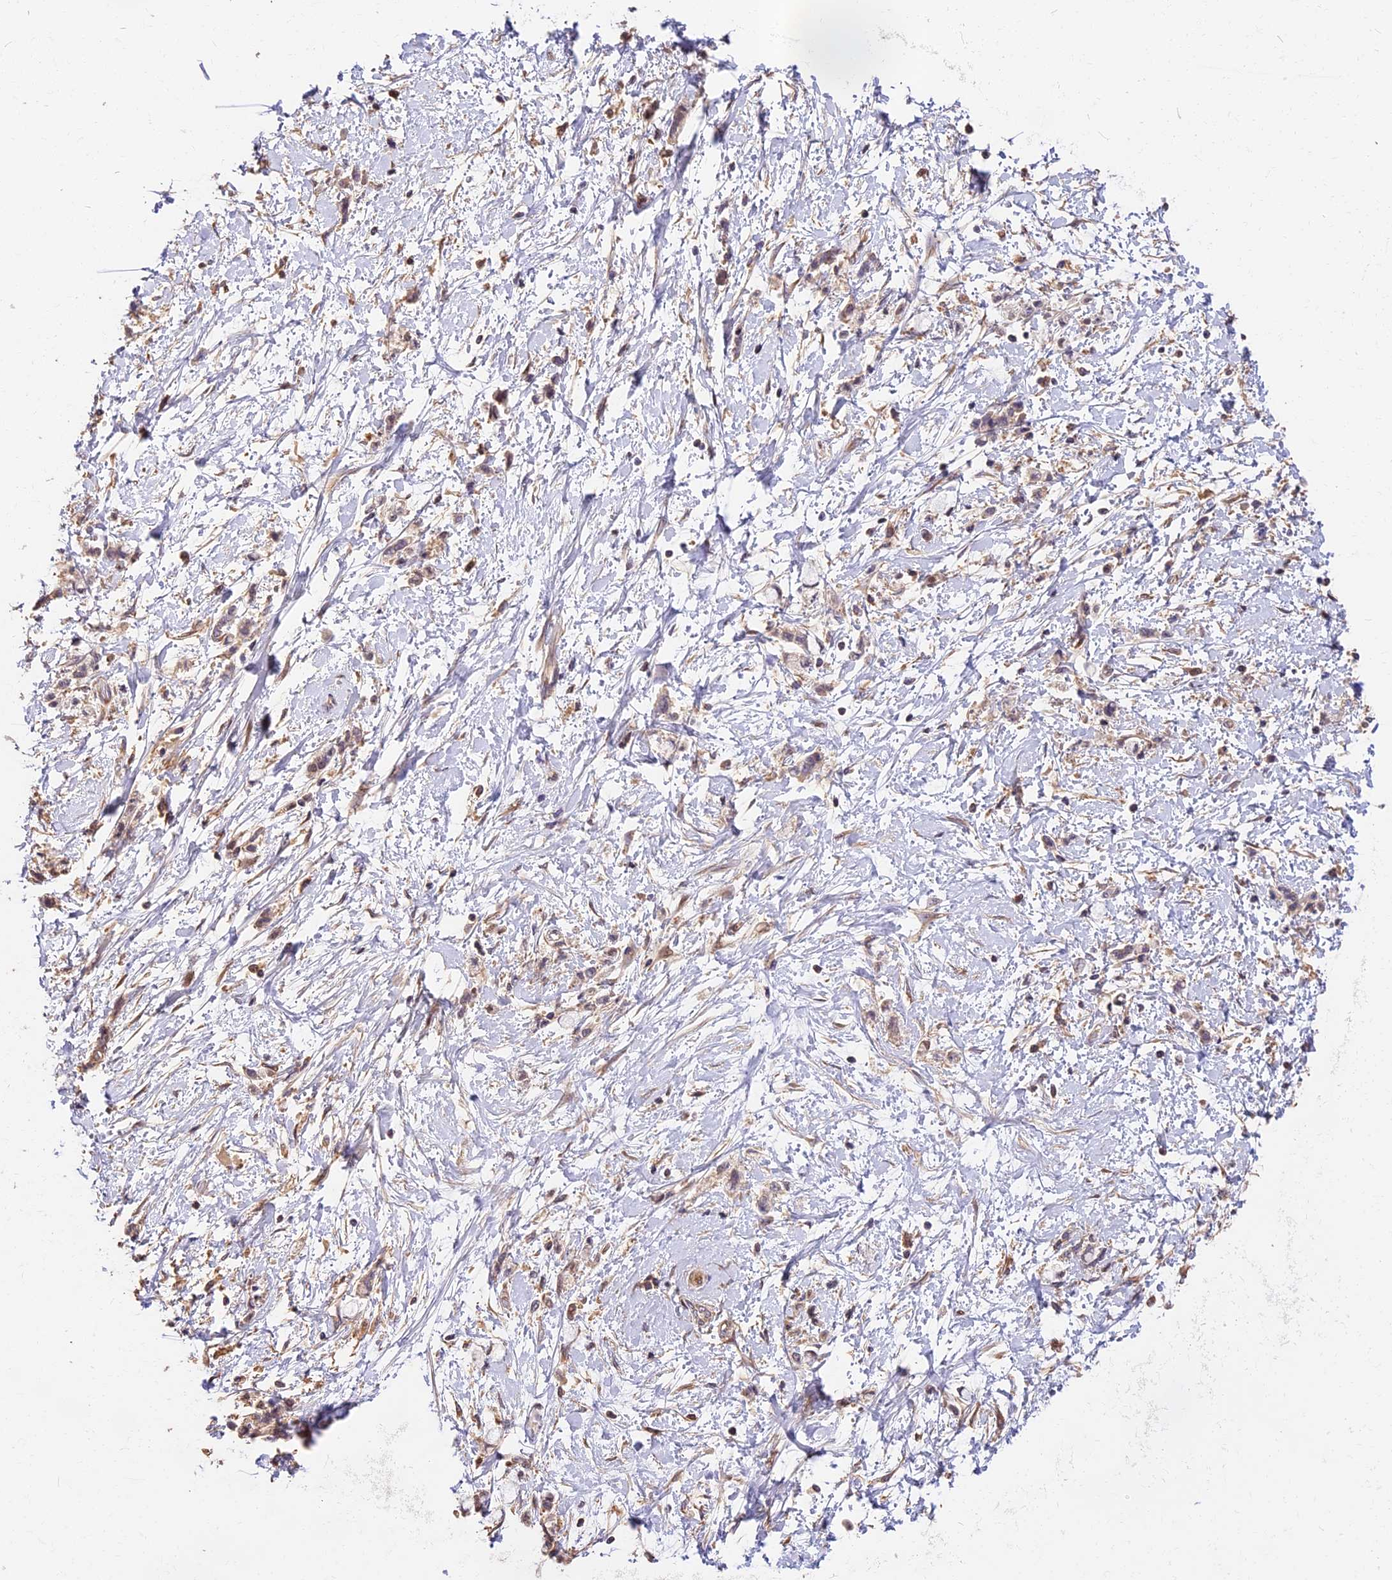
{"staining": {"intensity": "weak", "quantity": "<25%", "location": "cytoplasmic/membranous"}, "tissue": "stomach cancer", "cell_type": "Tumor cells", "image_type": "cancer", "snomed": [{"axis": "morphology", "description": "Adenocarcinoma, NOS"}, {"axis": "topography", "description": "Stomach"}], "caption": "IHC of human stomach cancer demonstrates no expression in tumor cells. The staining is performed using DAB (3,3'-diaminobenzidine) brown chromogen with nuclei counter-stained in using hematoxylin.", "gene": "ARHGAP17", "patient": {"sex": "female", "age": 60}}